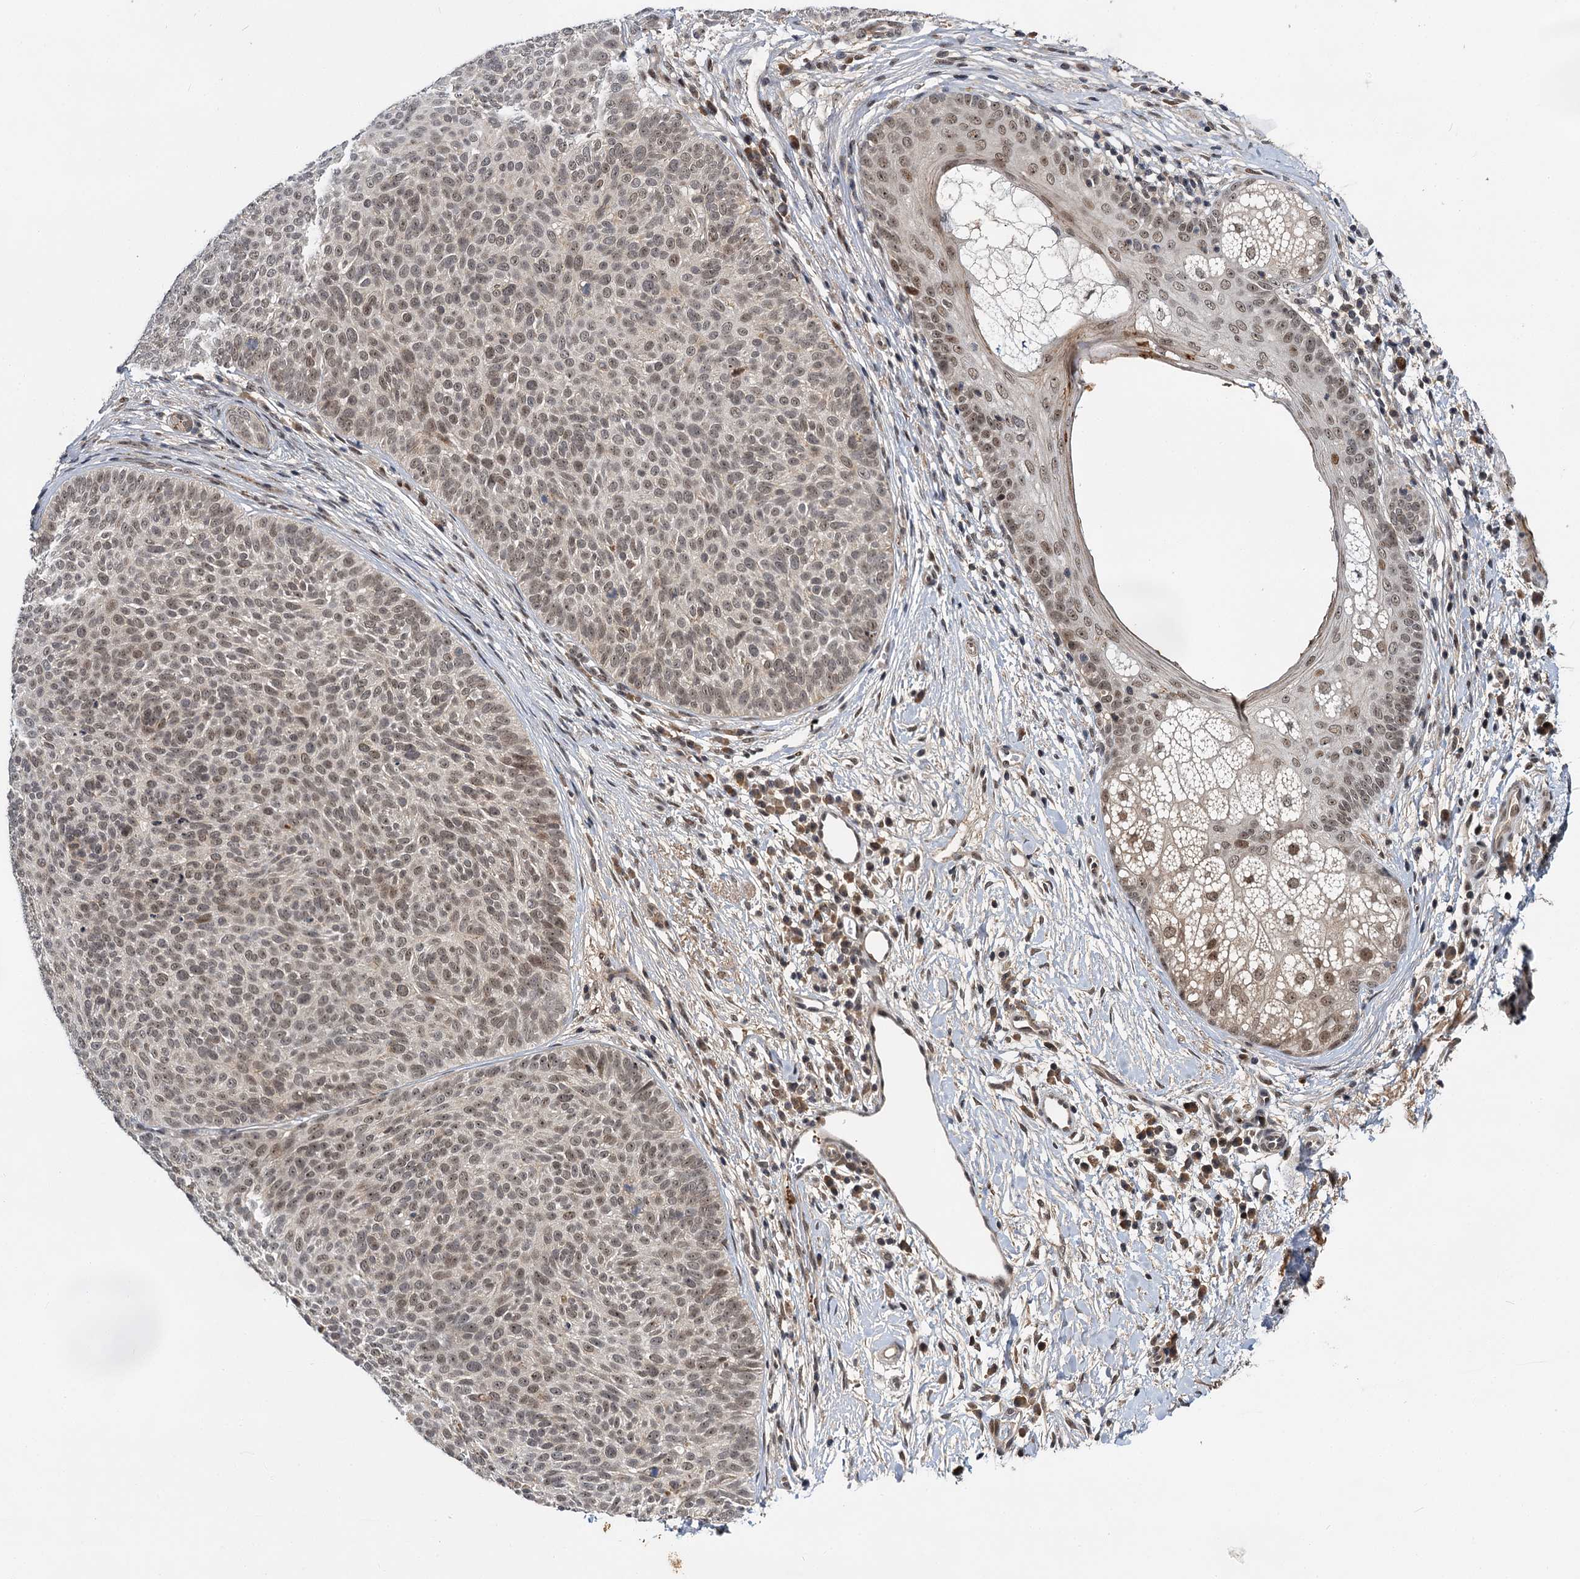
{"staining": {"intensity": "moderate", "quantity": ">75%", "location": "nuclear"}, "tissue": "skin cancer", "cell_type": "Tumor cells", "image_type": "cancer", "snomed": [{"axis": "morphology", "description": "Basal cell carcinoma"}, {"axis": "topography", "description": "Skin"}], "caption": "High-power microscopy captured an IHC micrograph of skin cancer (basal cell carcinoma), revealing moderate nuclear staining in approximately >75% of tumor cells.", "gene": "MBD6", "patient": {"sex": "male", "age": 85}}